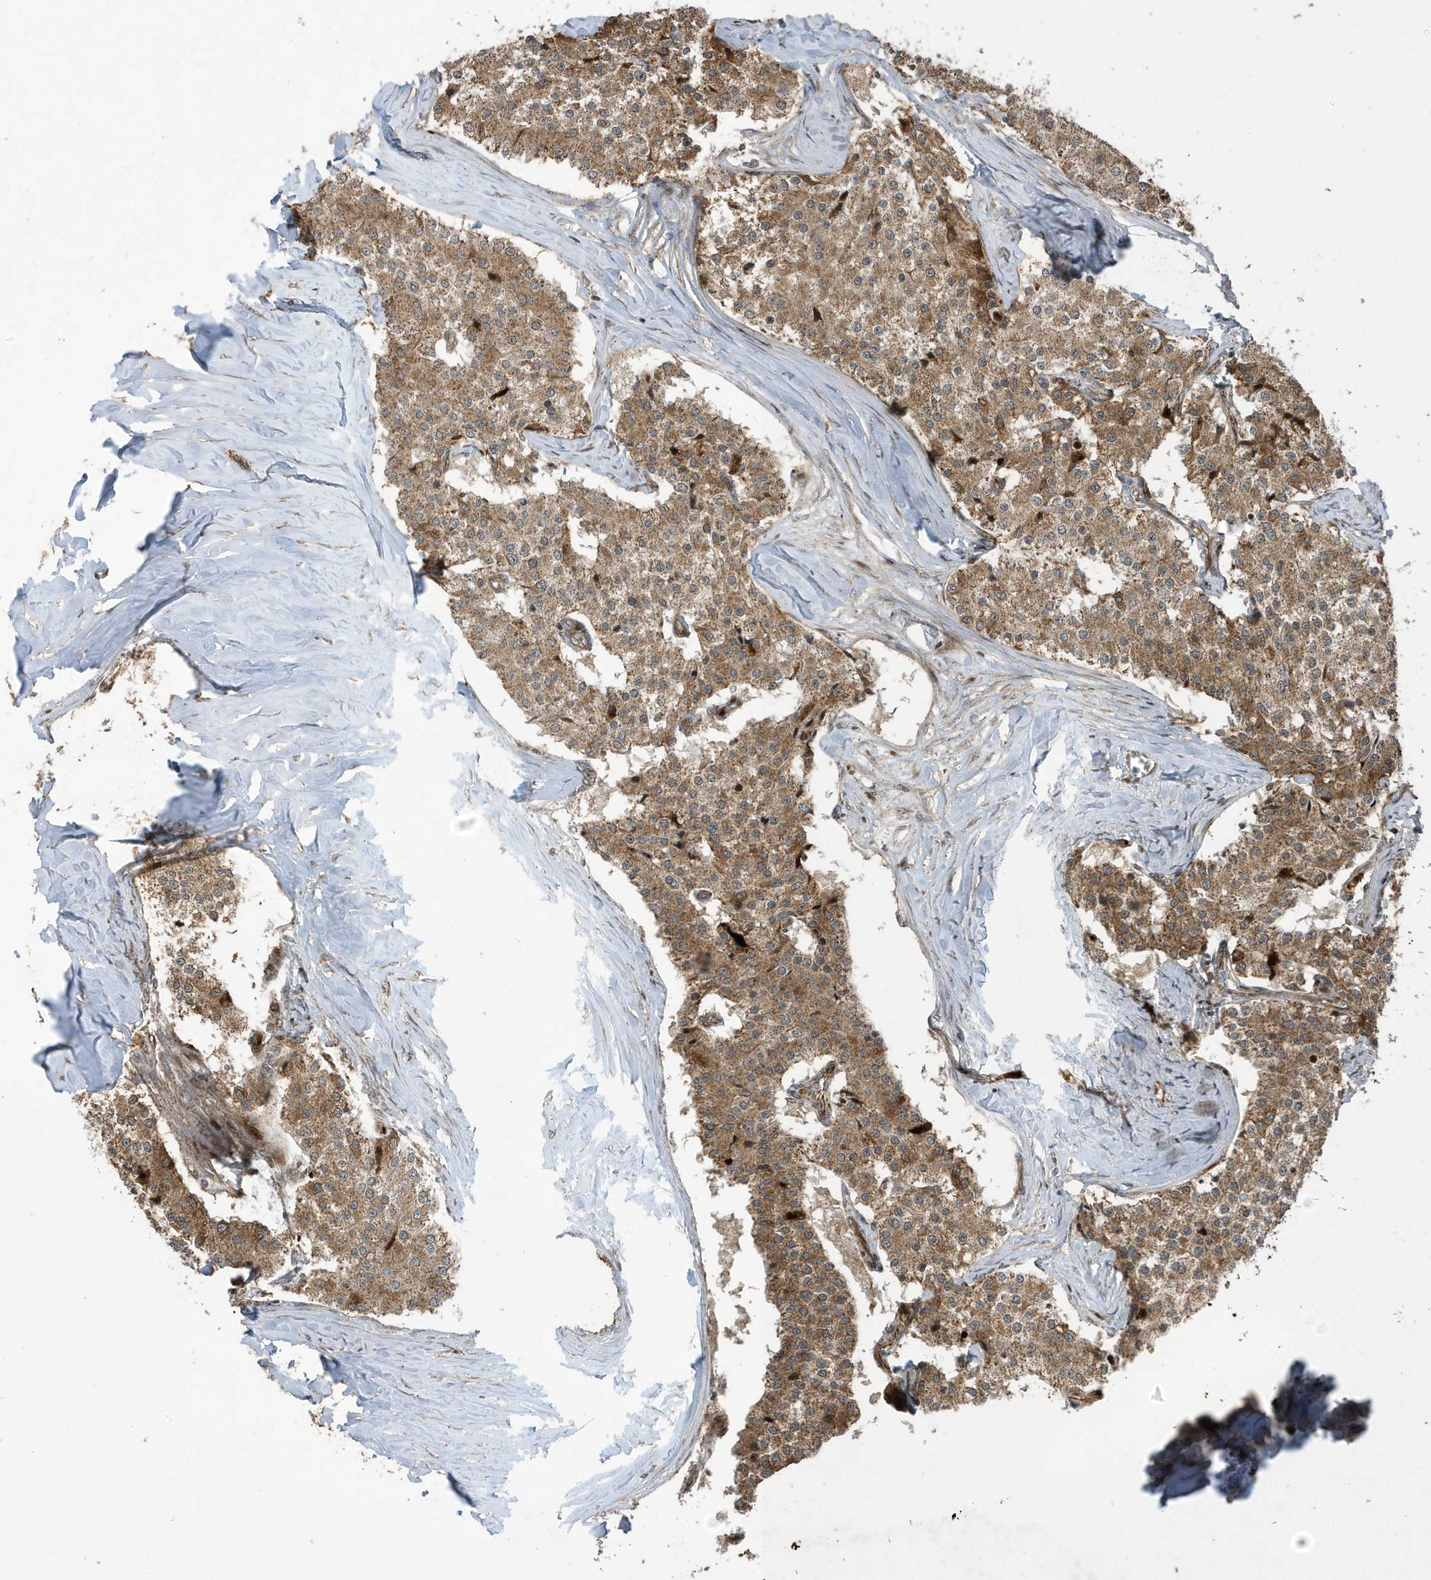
{"staining": {"intensity": "moderate", "quantity": ">75%", "location": "cytoplasmic/membranous"}, "tissue": "carcinoid", "cell_type": "Tumor cells", "image_type": "cancer", "snomed": [{"axis": "morphology", "description": "Carcinoid, malignant, NOS"}, {"axis": "topography", "description": "Colon"}], "caption": "IHC of human carcinoid demonstrates medium levels of moderate cytoplasmic/membranous positivity in about >75% of tumor cells.", "gene": "FAM9B", "patient": {"sex": "female", "age": 52}}